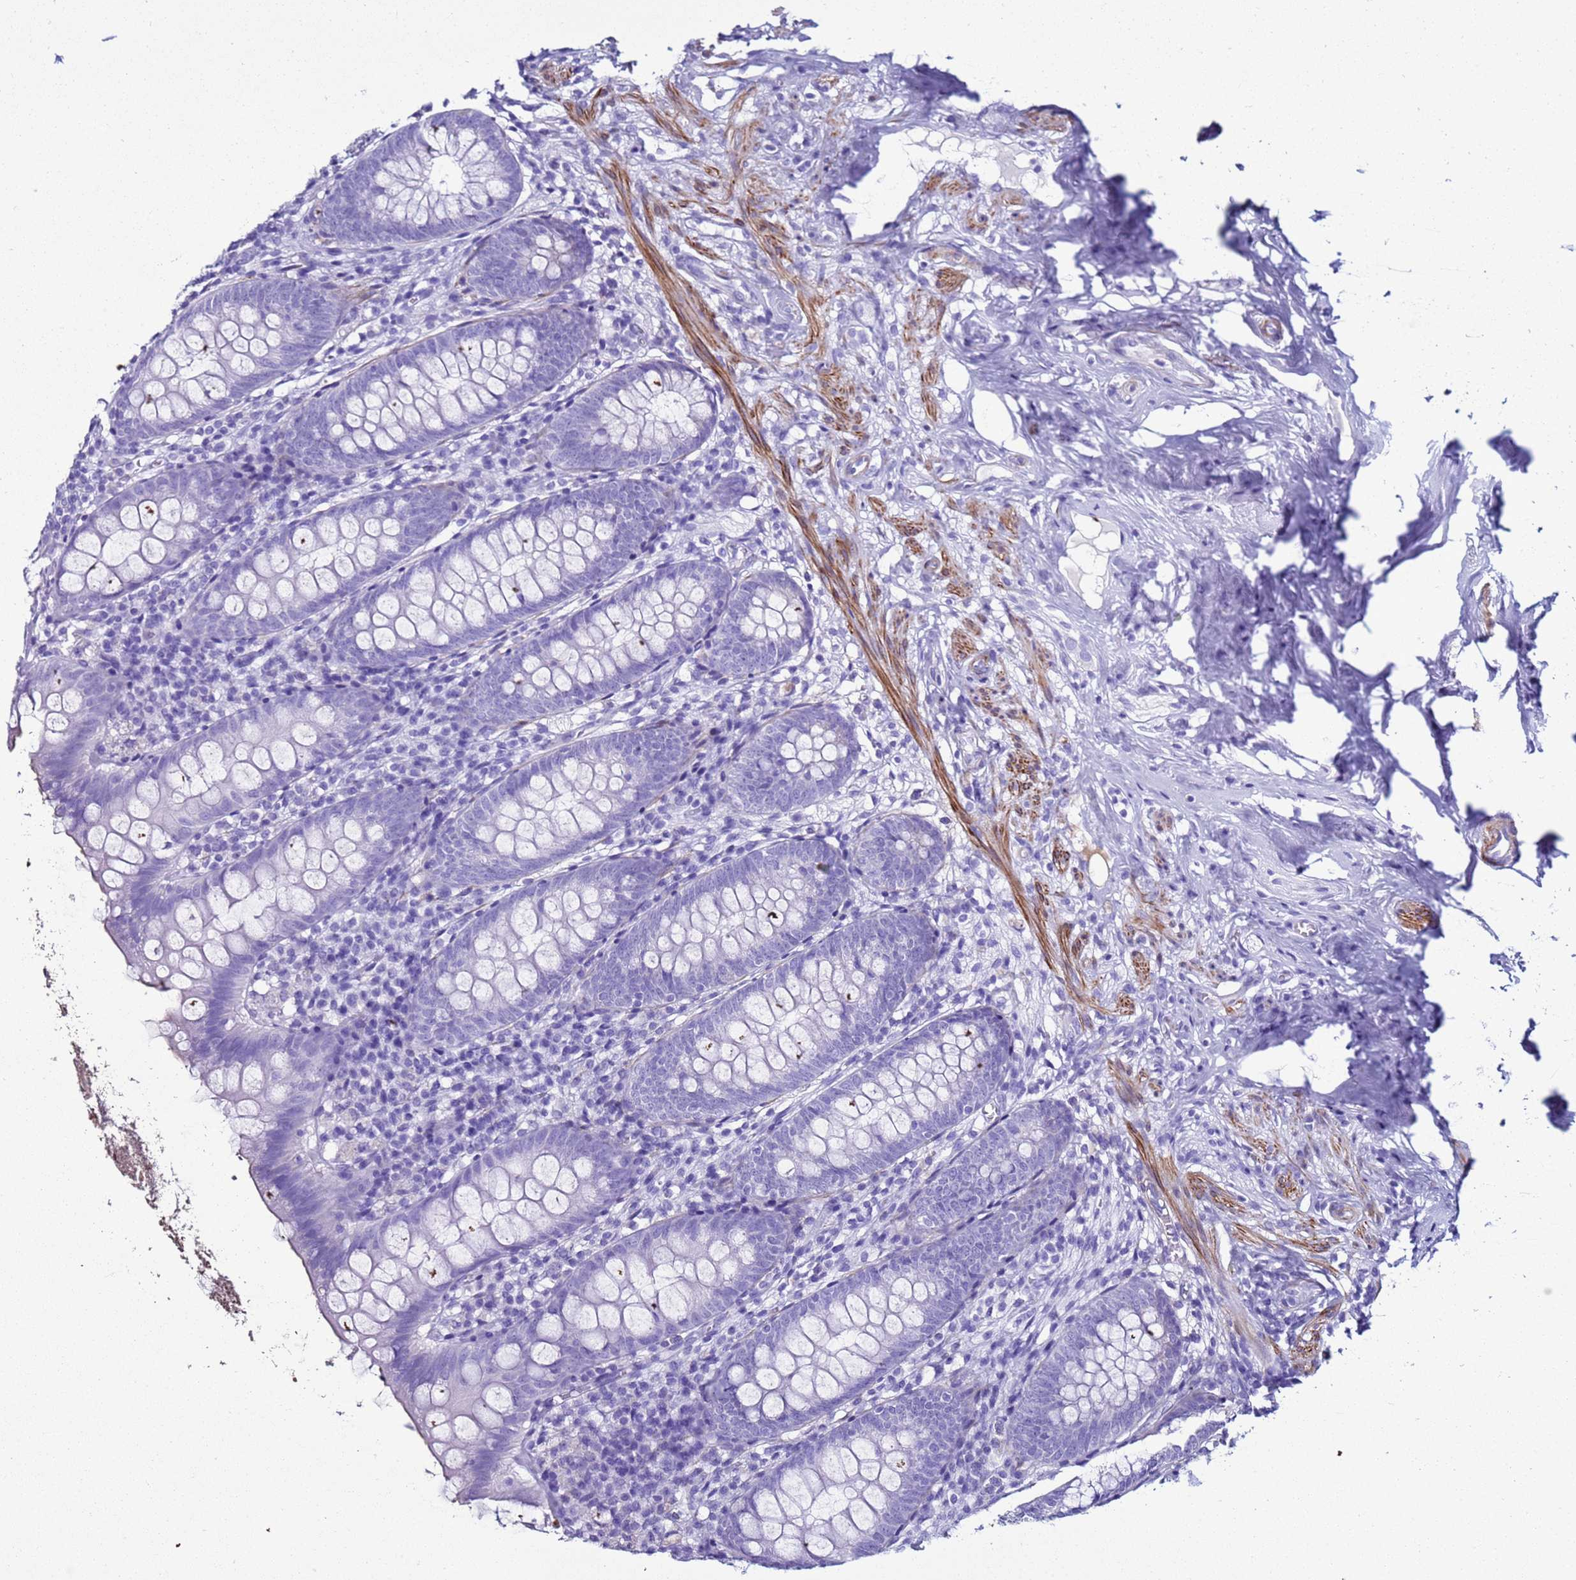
{"staining": {"intensity": "negative", "quantity": "none", "location": "none"}, "tissue": "appendix", "cell_type": "Glandular cells", "image_type": "normal", "snomed": [{"axis": "morphology", "description": "Normal tissue, NOS"}, {"axis": "topography", "description": "Appendix"}], "caption": "A high-resolution micrograph shows immunohistochemistry (IHC) staining of normal appendix, which shows no significant staining in glandular cells.", "gene": "LCMT1", "patient": {"sex": "female", "age": 51}}